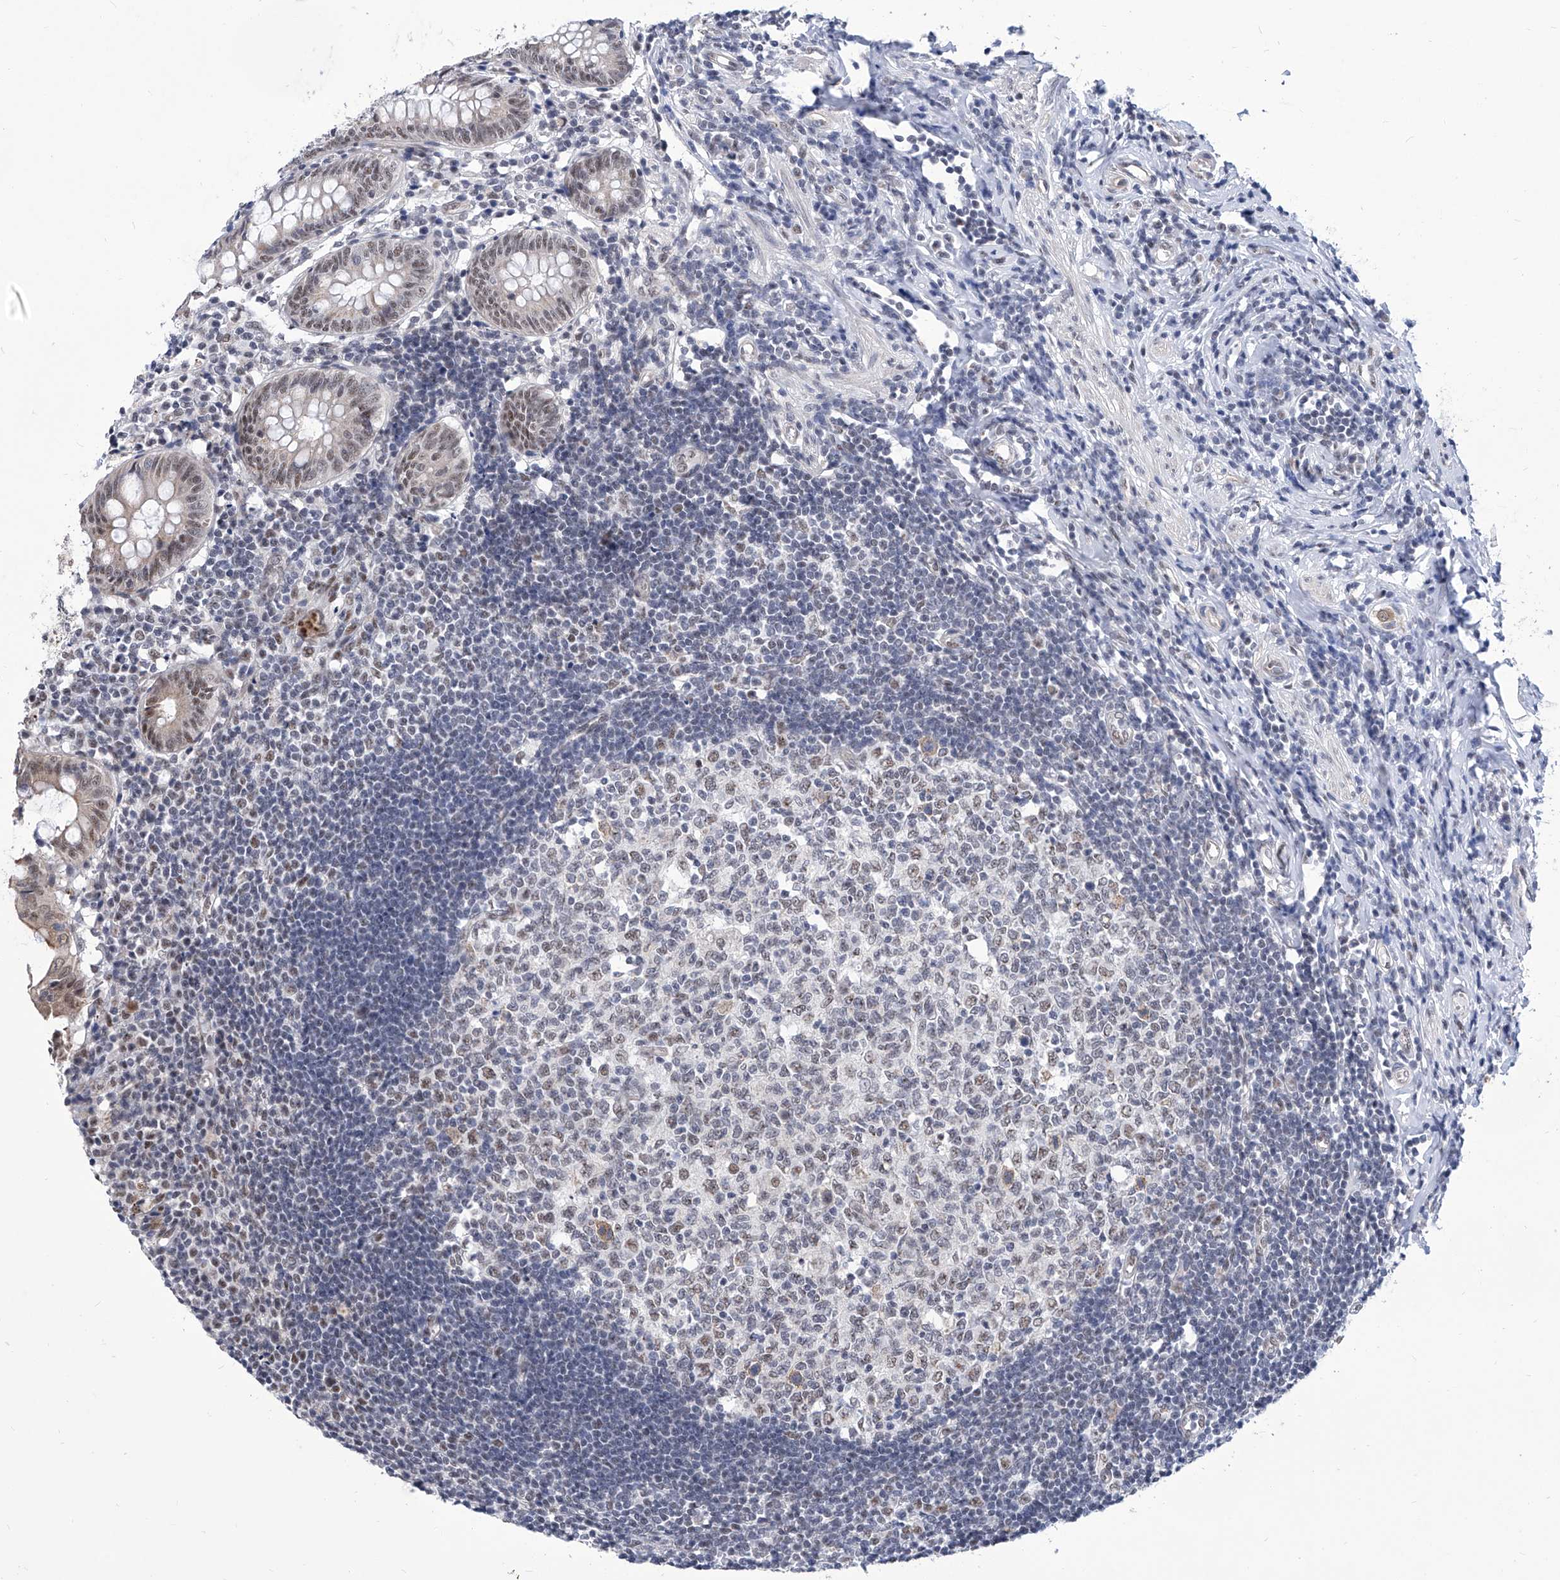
{"staining": {"intensity": "moderate", "quantity": ">75%", "location": "cytoplasmic/membranous,nuclear"}, "tissue": "appendix", "cell_type": "Glandular cells", "image_type": "normal", "snomed": [{"axis": "morphology", "description": "Normal tissue, NOS"}, {"axis": "topography", "description": "Appendix"}], "caption": "Moderate cytoplasmic/membranous,nuclear positivity for a protein is seen in approximately >75% of glandular cells of unremarkable appendix using immunohistochemistry.", "gene": "SART1", "patient": {"sex": "female", "age": 54}}